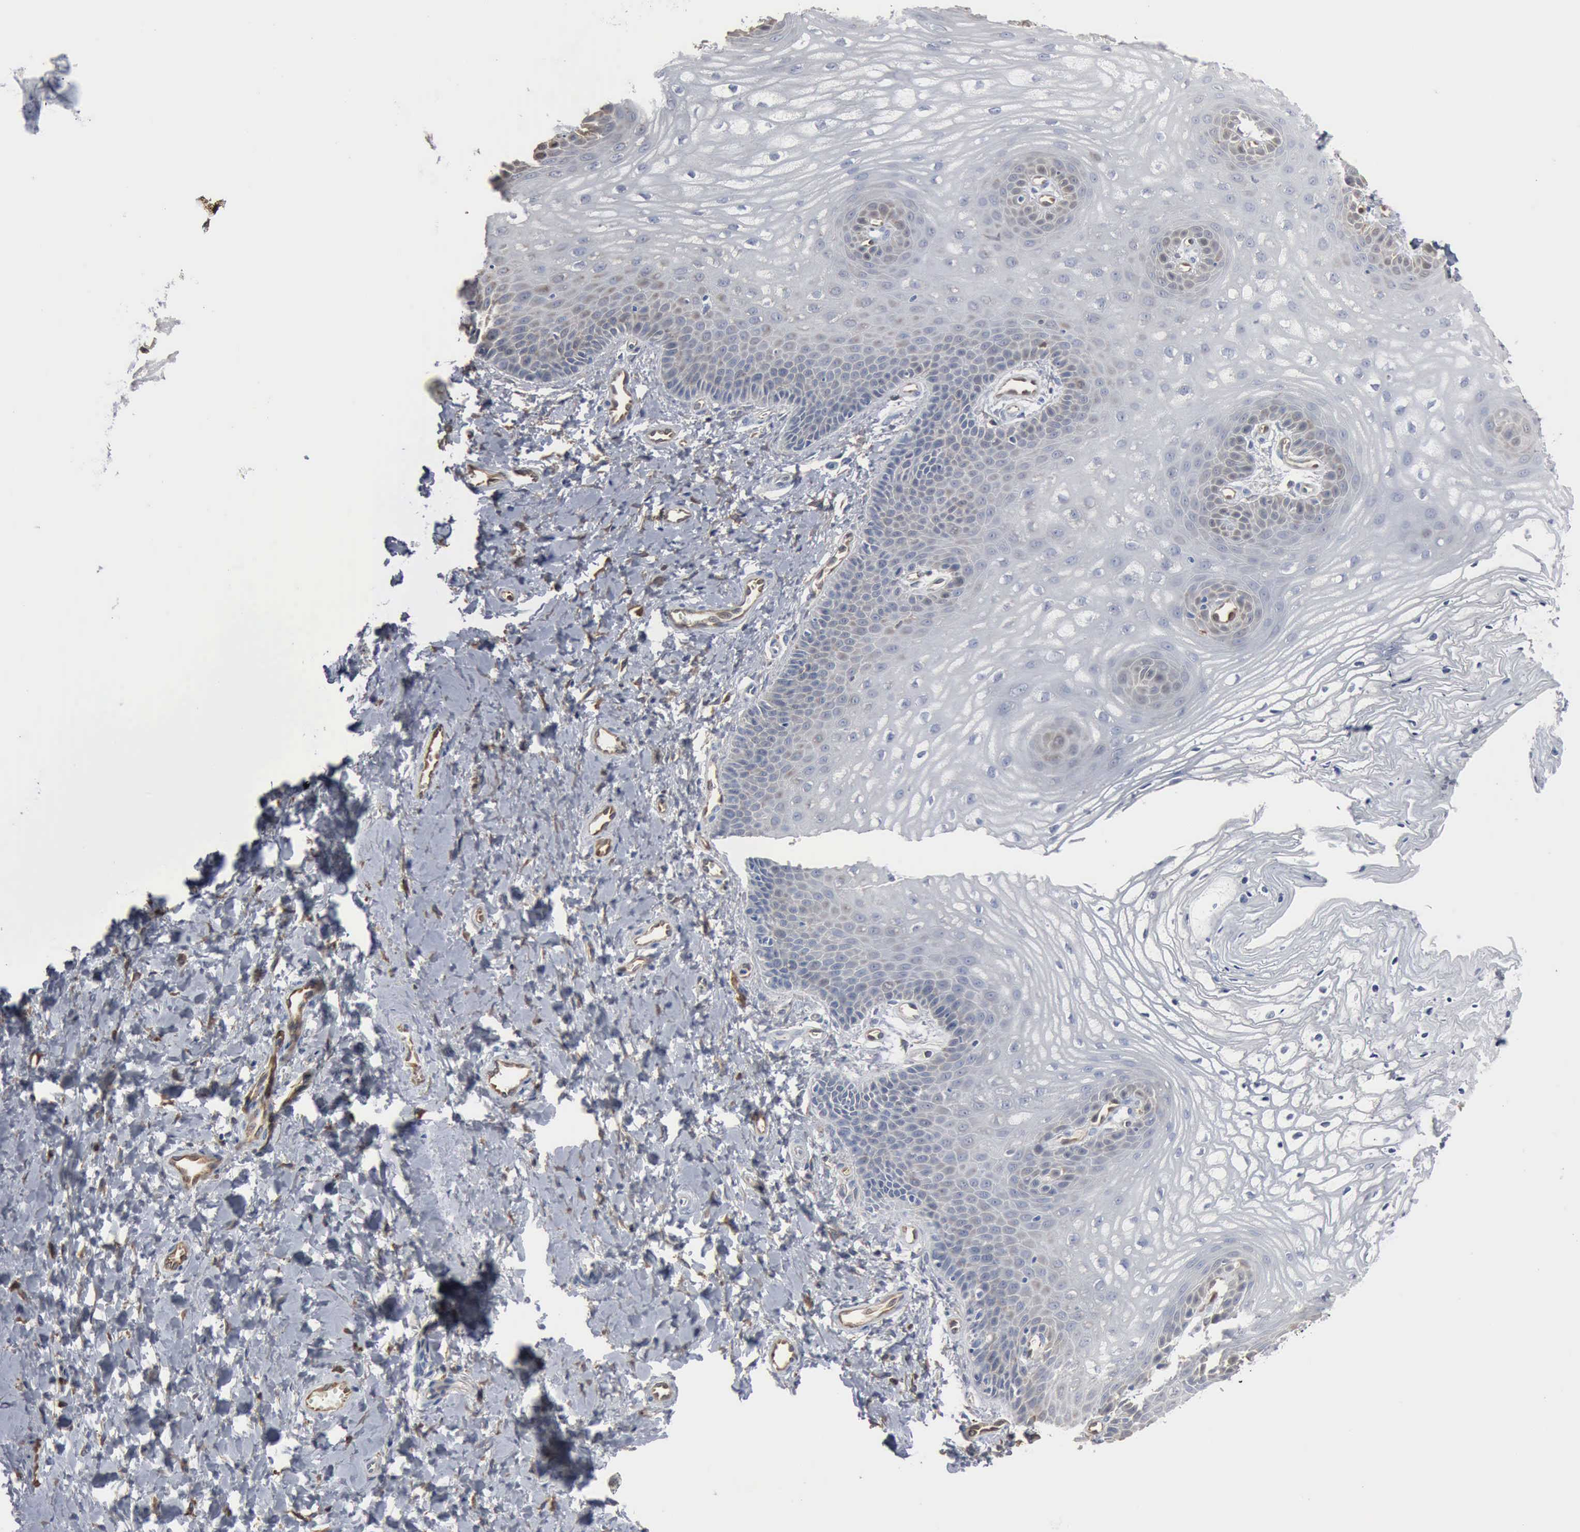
{"staining": {"intensity": "weak", "quantity": "<25%", "location": "cytoplasmic/membranous"}, "tissue": "vagina", "cell_type": "Squamous epithelial cells", "image_type": "normal", "snomed": [{"axis": "morphology", "description": "Normal tissue, NOS"}, {"axis": "topography", "description": "Vagina"}], "caption": "Squamous epithelial cells show no significant protein positivity in benign vagina.", "gene": "FSCN1", "patient": {"sex": "female", "age": 68}}